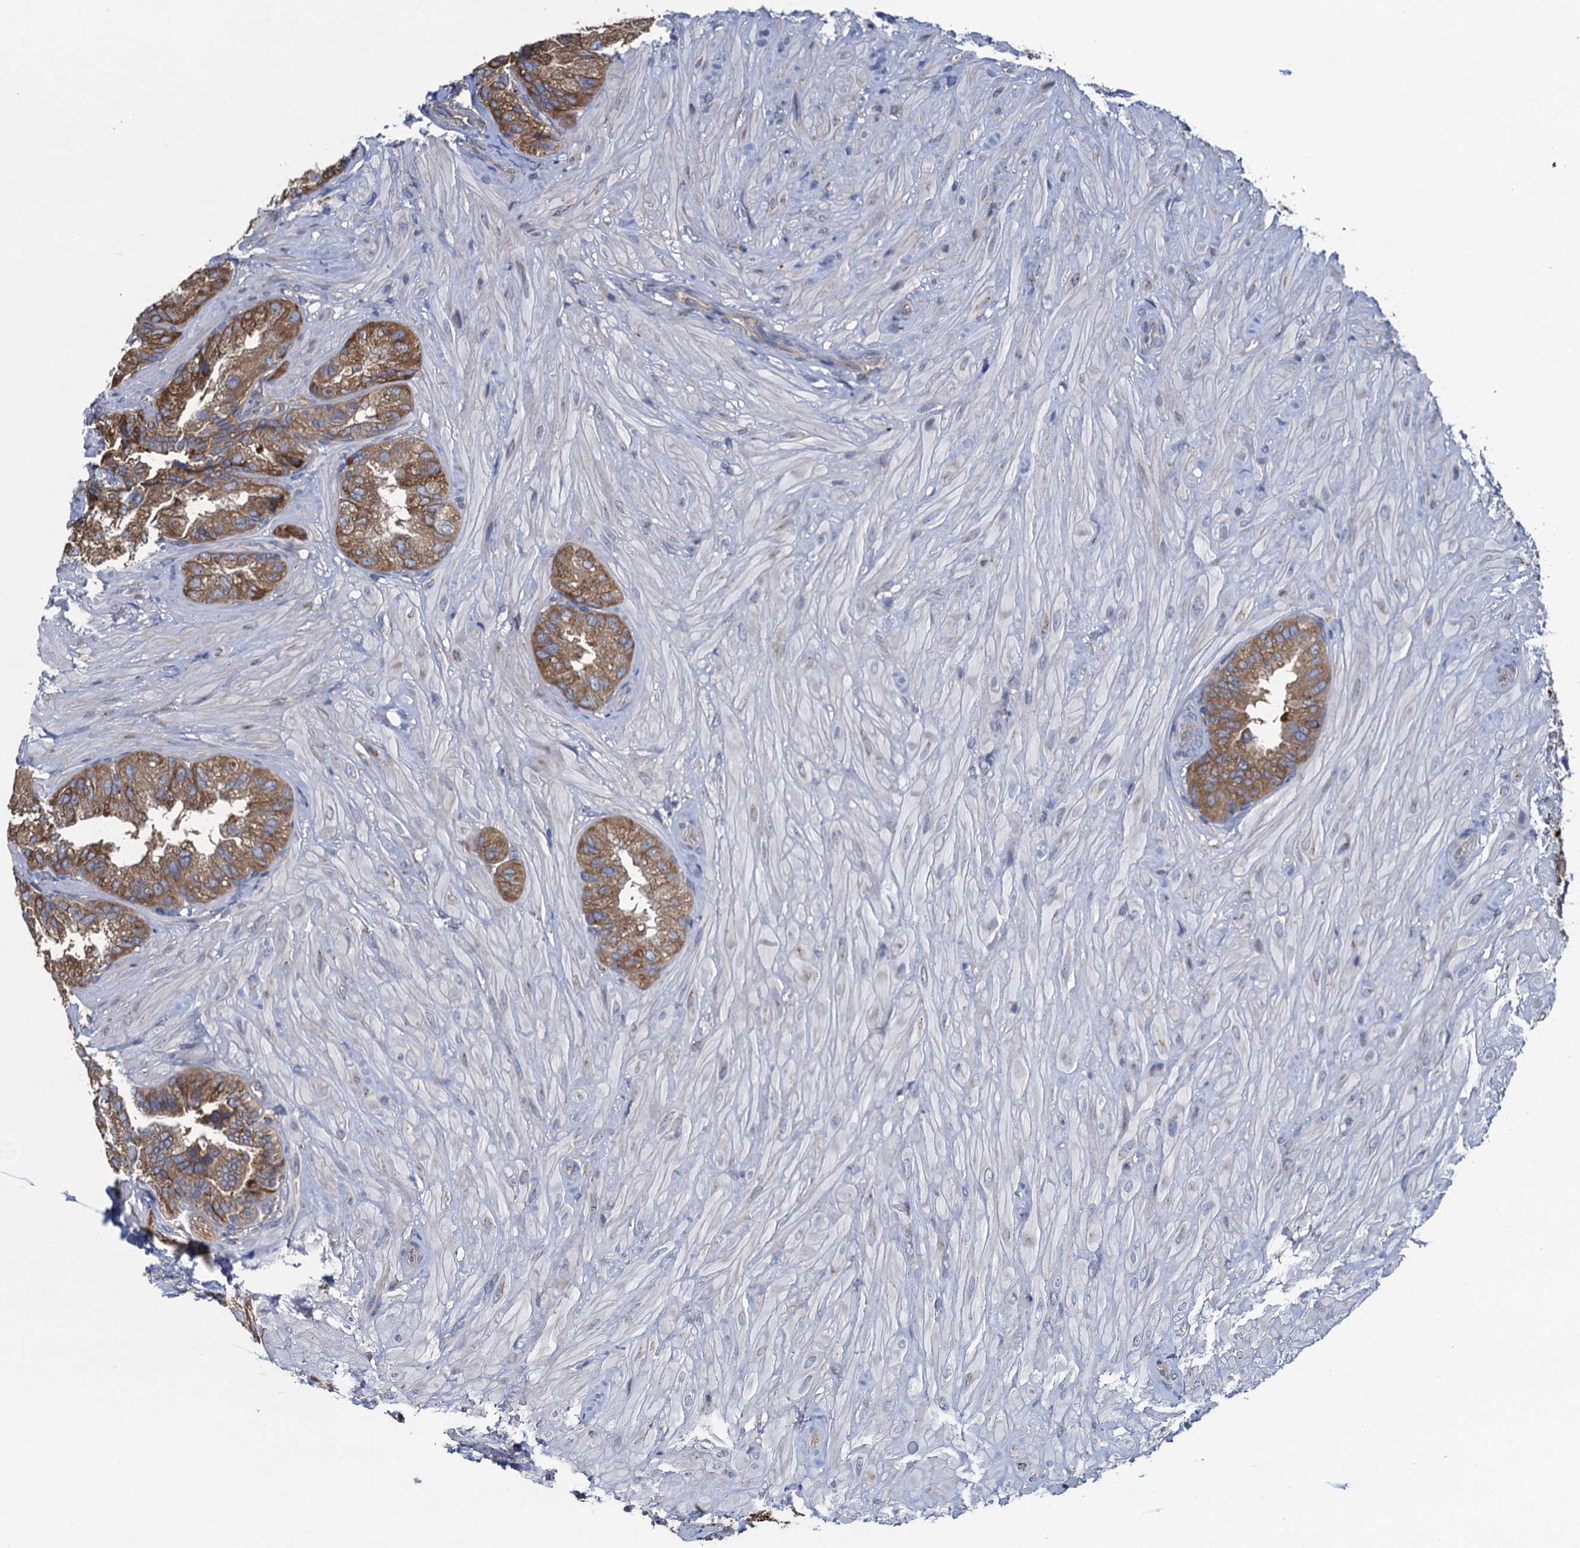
{"staining": {"intensity": "moderate", "quantity": ">75%", "location": "cytoplasmic/membranous"}, "tissue": "seminal vesicle", "cell_type": "Glandular cells", "image_type": "normal", "snomed": [{"axis": "morphology", "description": "Normal tissue, NOS"}, {"axis": "topography", "description": "Prostate and seminal vesicle, NOS"}, {"axis": "topography", "description": "Prostate"}, {"axis": "topography", "description": "Seminal veicle"}], "caption": "DAB immunohistochemical staining of benign seminal vesicle shows moderate cytoplasmic/membranous protein positivity in about >75% of glandular cells. The staining was performed using DAB to visualize the protein expression in brown, while the nuclei were stained in blue with hematoxylin (Magnification: 20x).", "gene": "ADCY9", "patient": {"sex": "male", "age": 67}}